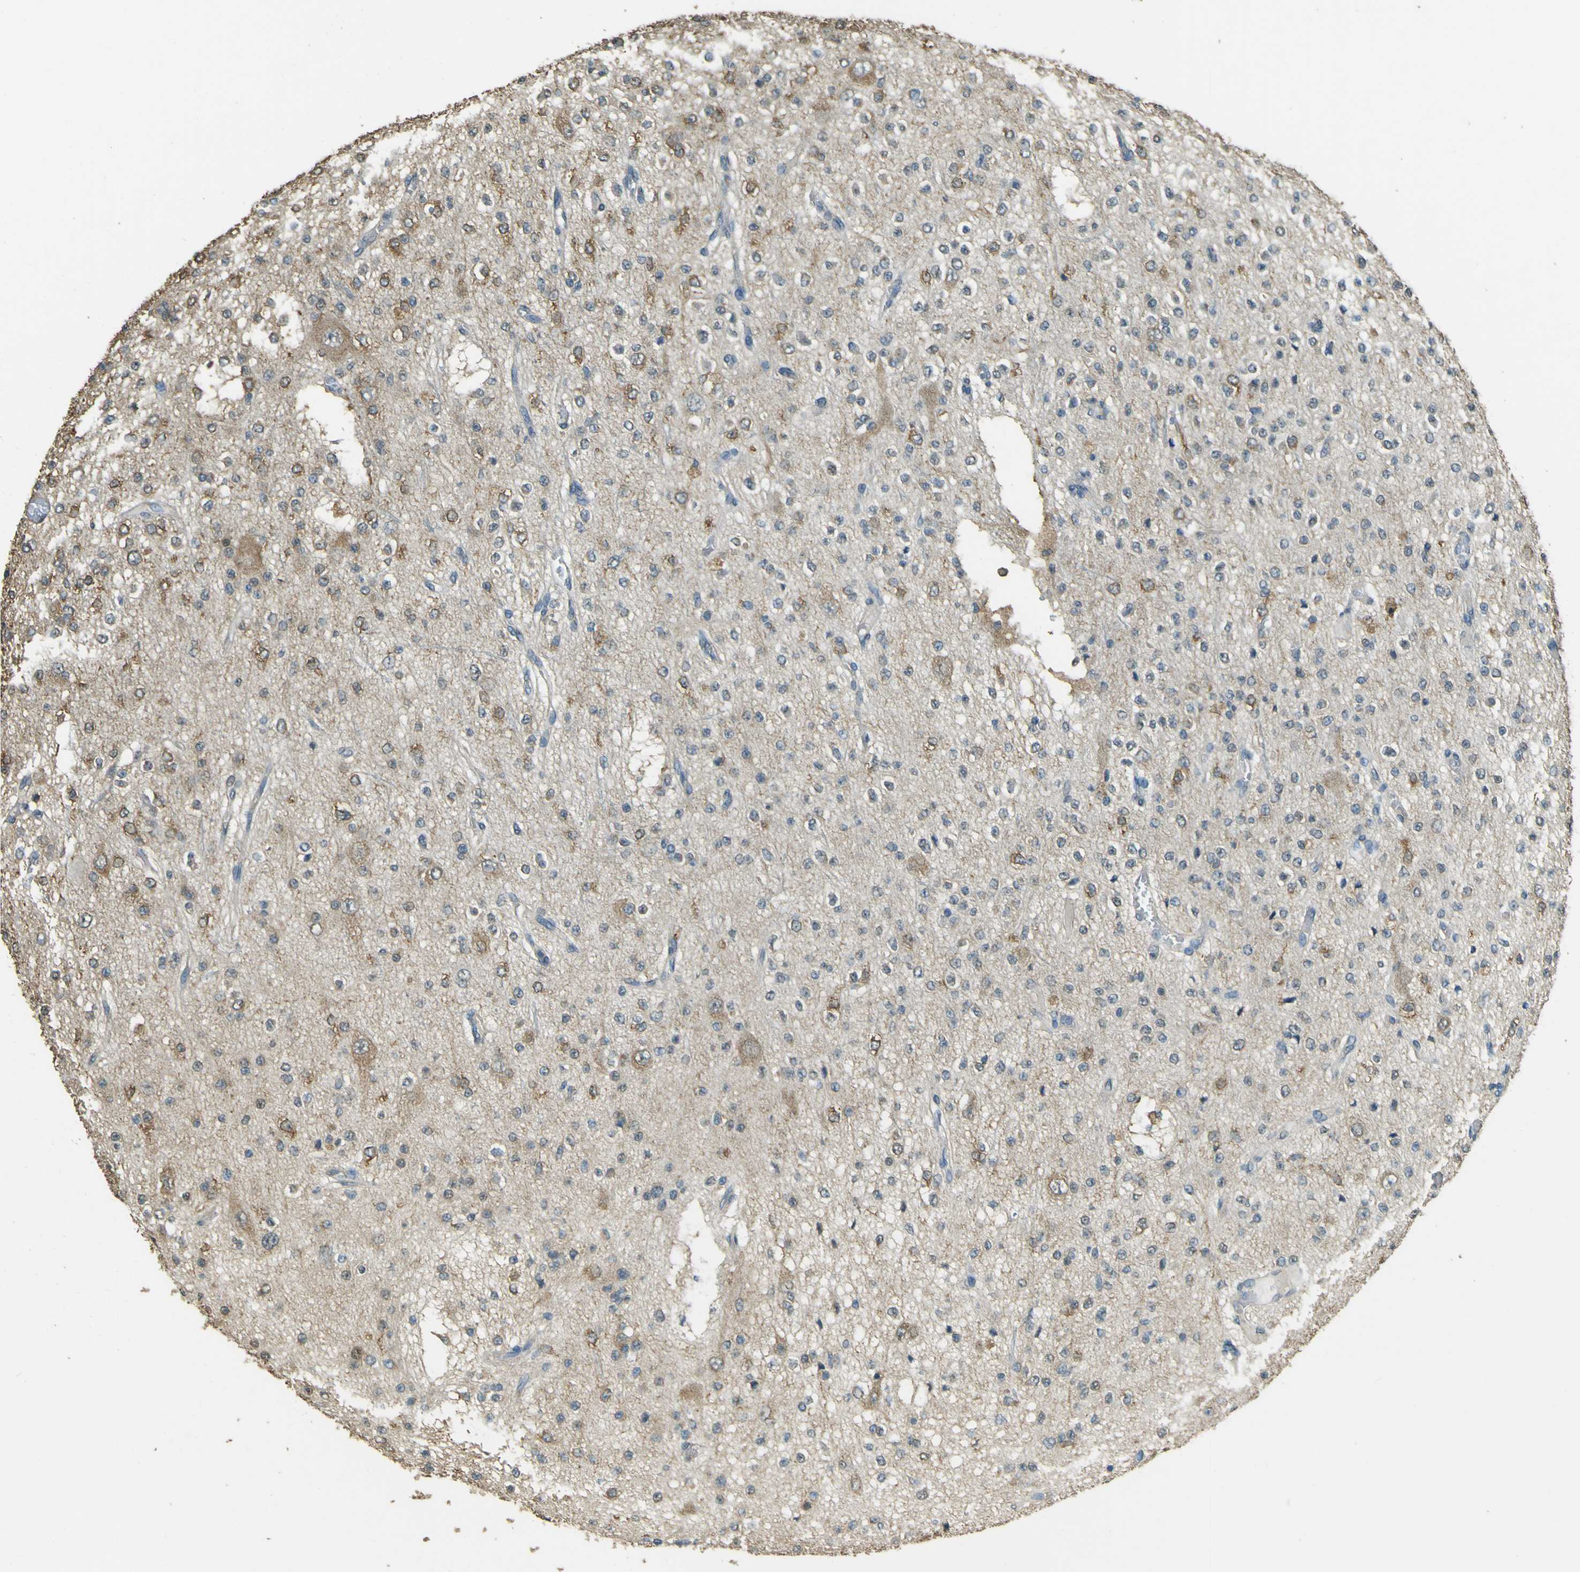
{"staining": {"intensity": "moderate", "quantity": "25%-75%", "location": "cytoplasmic/membranous"}, "tissue": "glioma", "cell_type": "Tumor cells", "image_type": "cancer", "snomed": [{"axis": "morphology", "description": "Glioma, malignant, Low grade"}, {"axis": "topography", "description": "Brain"}], "caption": "About 25%-75% of tumor cells in glioma exhibit moderate cytoplasmic/membranous protein expression as visualized by brown immunohistochemical staining.", "gene": "GOLGA1", "patient": {"sex": "male", "age": 38}}